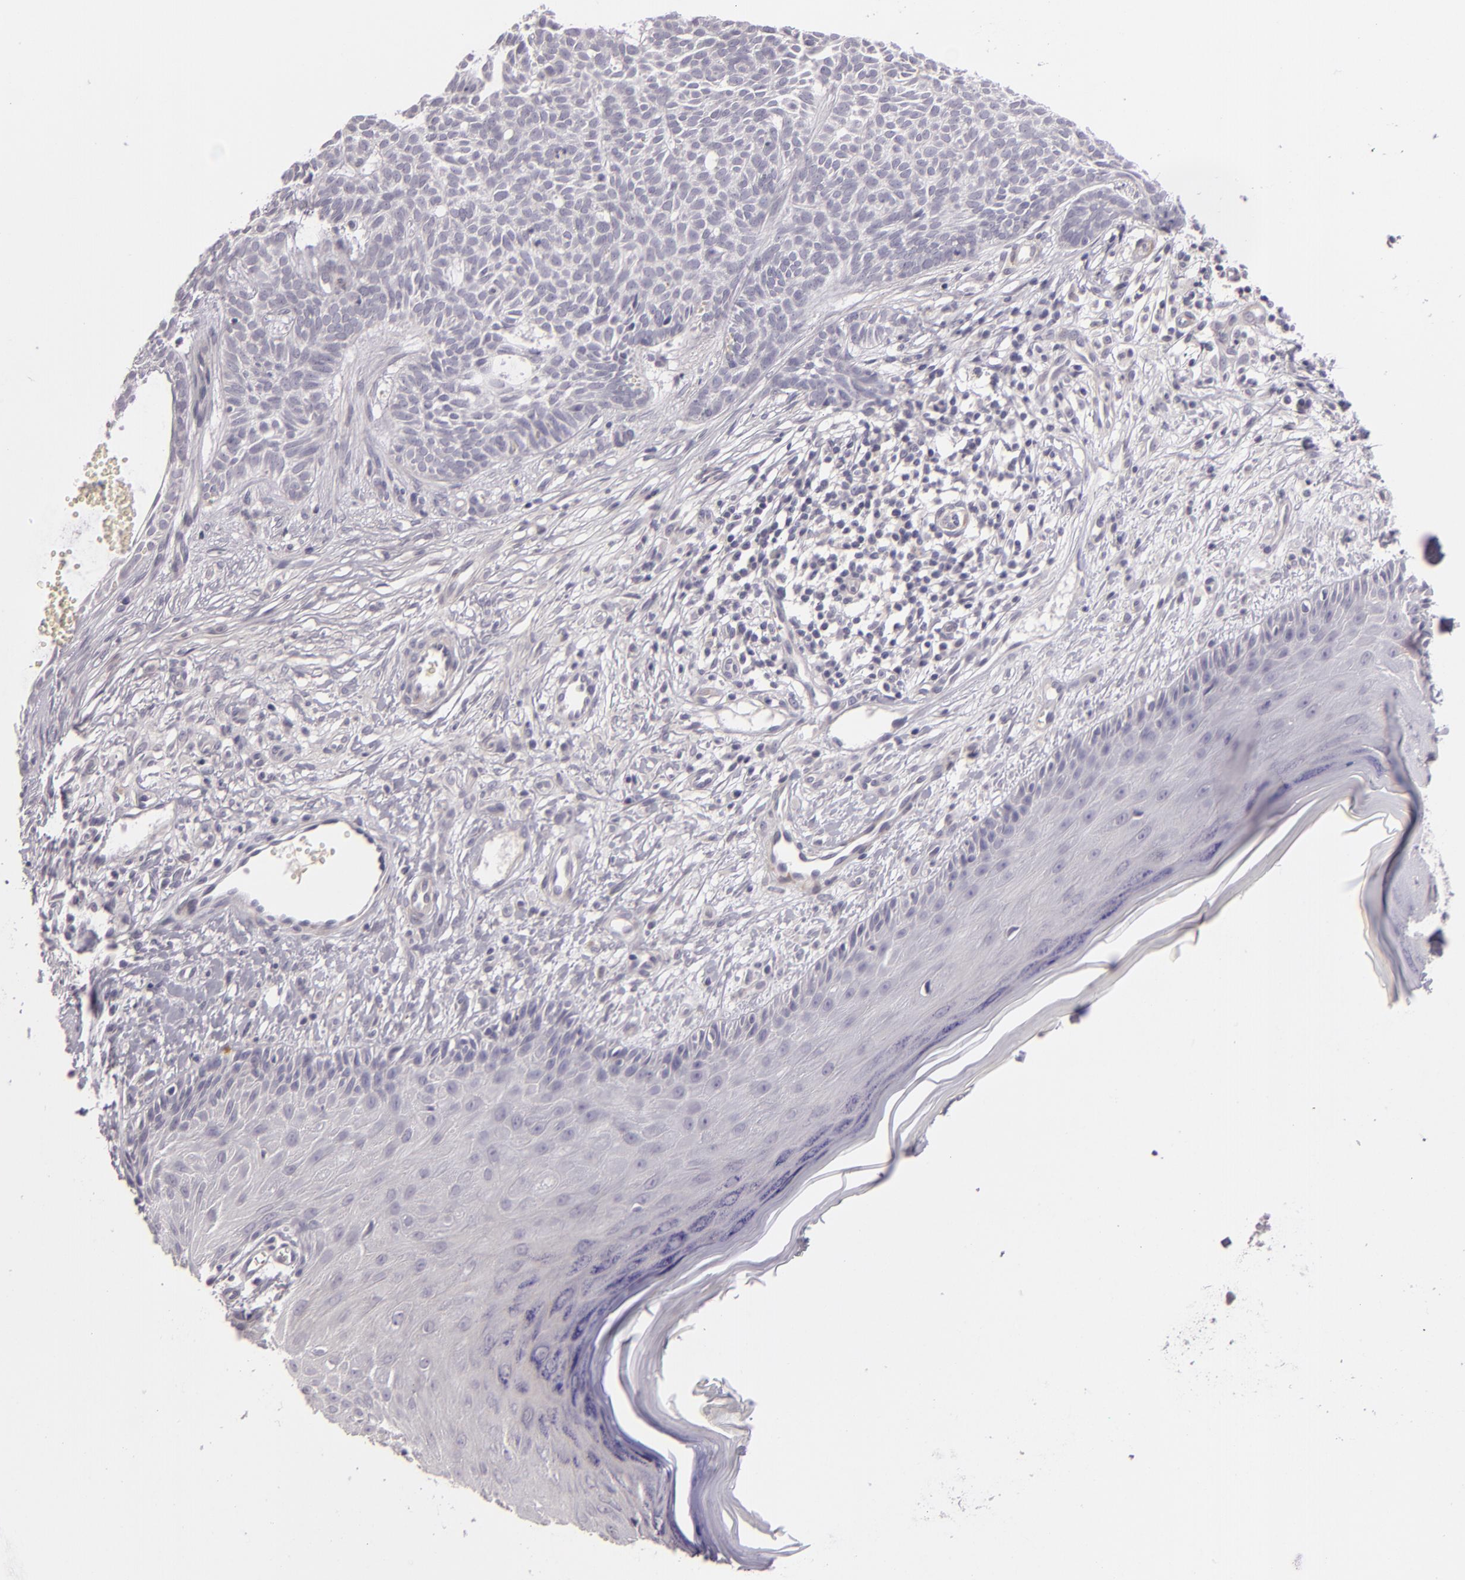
{"staining": {"intensity": "negative", "quantity": "none", "location": "none"}, "tissue": "skin cancer", "cell_type": "Tumor cells", "image_type": "cancer", "snomed": [{"axis": "morphology", "description": "Basal cell carcinoma"}, {"axis": "topography", "description": "Skin"}], "caption": "There is no significant positivity in tumor cells of skin cancer. (Brightfield microscopy of DAB (3,3'-diaminobenzidine) IHC at high magnification).", "gene": "EGFL6", "patient": {"sex": "male", "age": 75}}